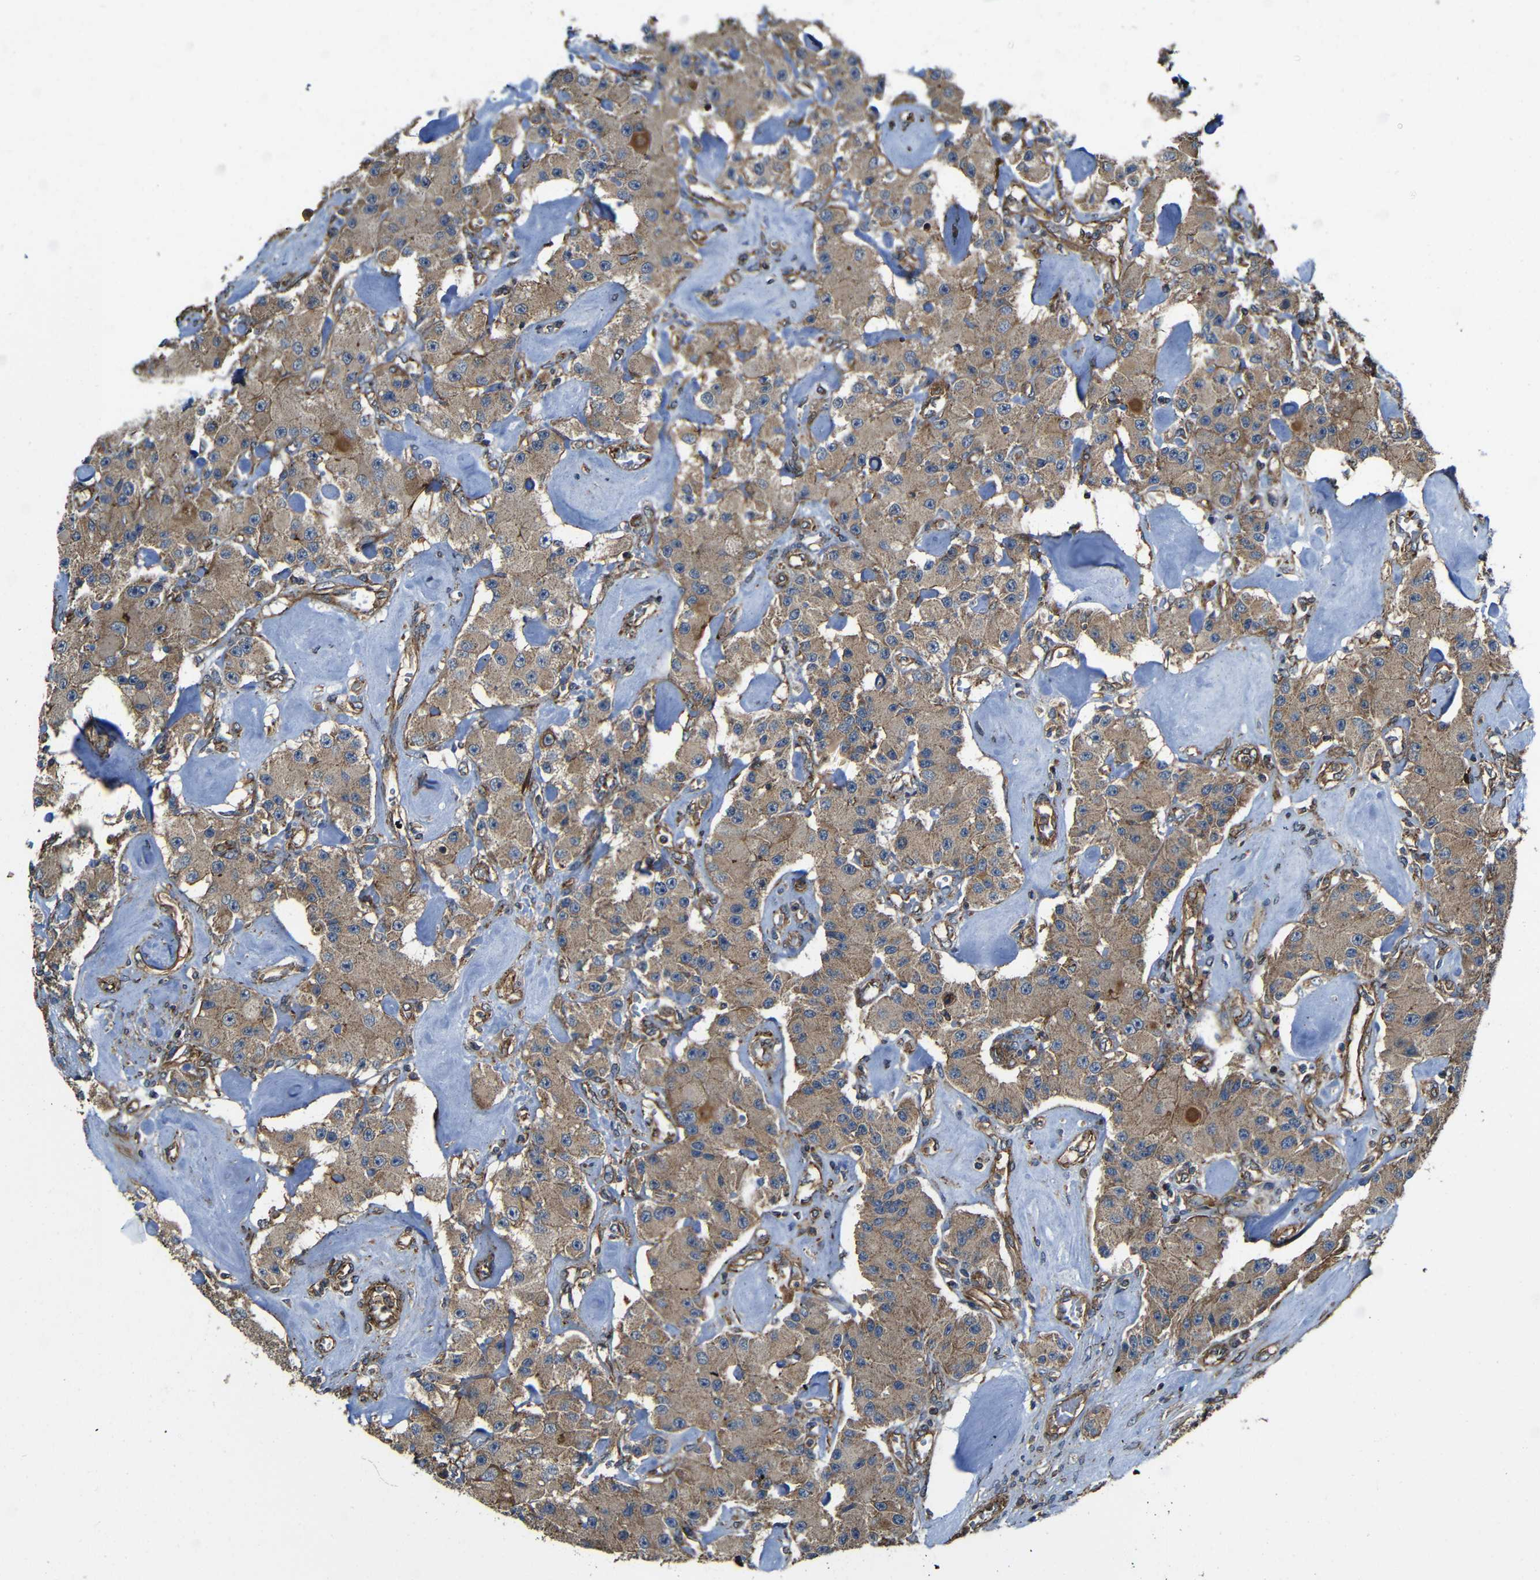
{"staining": {"intensity": "moderate", "quantity": ">75%", "location": "cytoplasmic/membranous"}, "tissue": "carcinoid", "cell_type": "Tumor cells", "image_type": "cancer", "snomed": [{"axis": "morphology", "description": "Carcinoid, malignant, NOS"}, {"axis": "topography", "description": "Pancreas"}], "caption": "Protein staining of carcinoid tissue demonstrates moderate cytoplasmic/membranous staining in approximately >75% of tumor cells.", "gene": "PTCH1", "patient": {"sex": "male", "age": 41}}